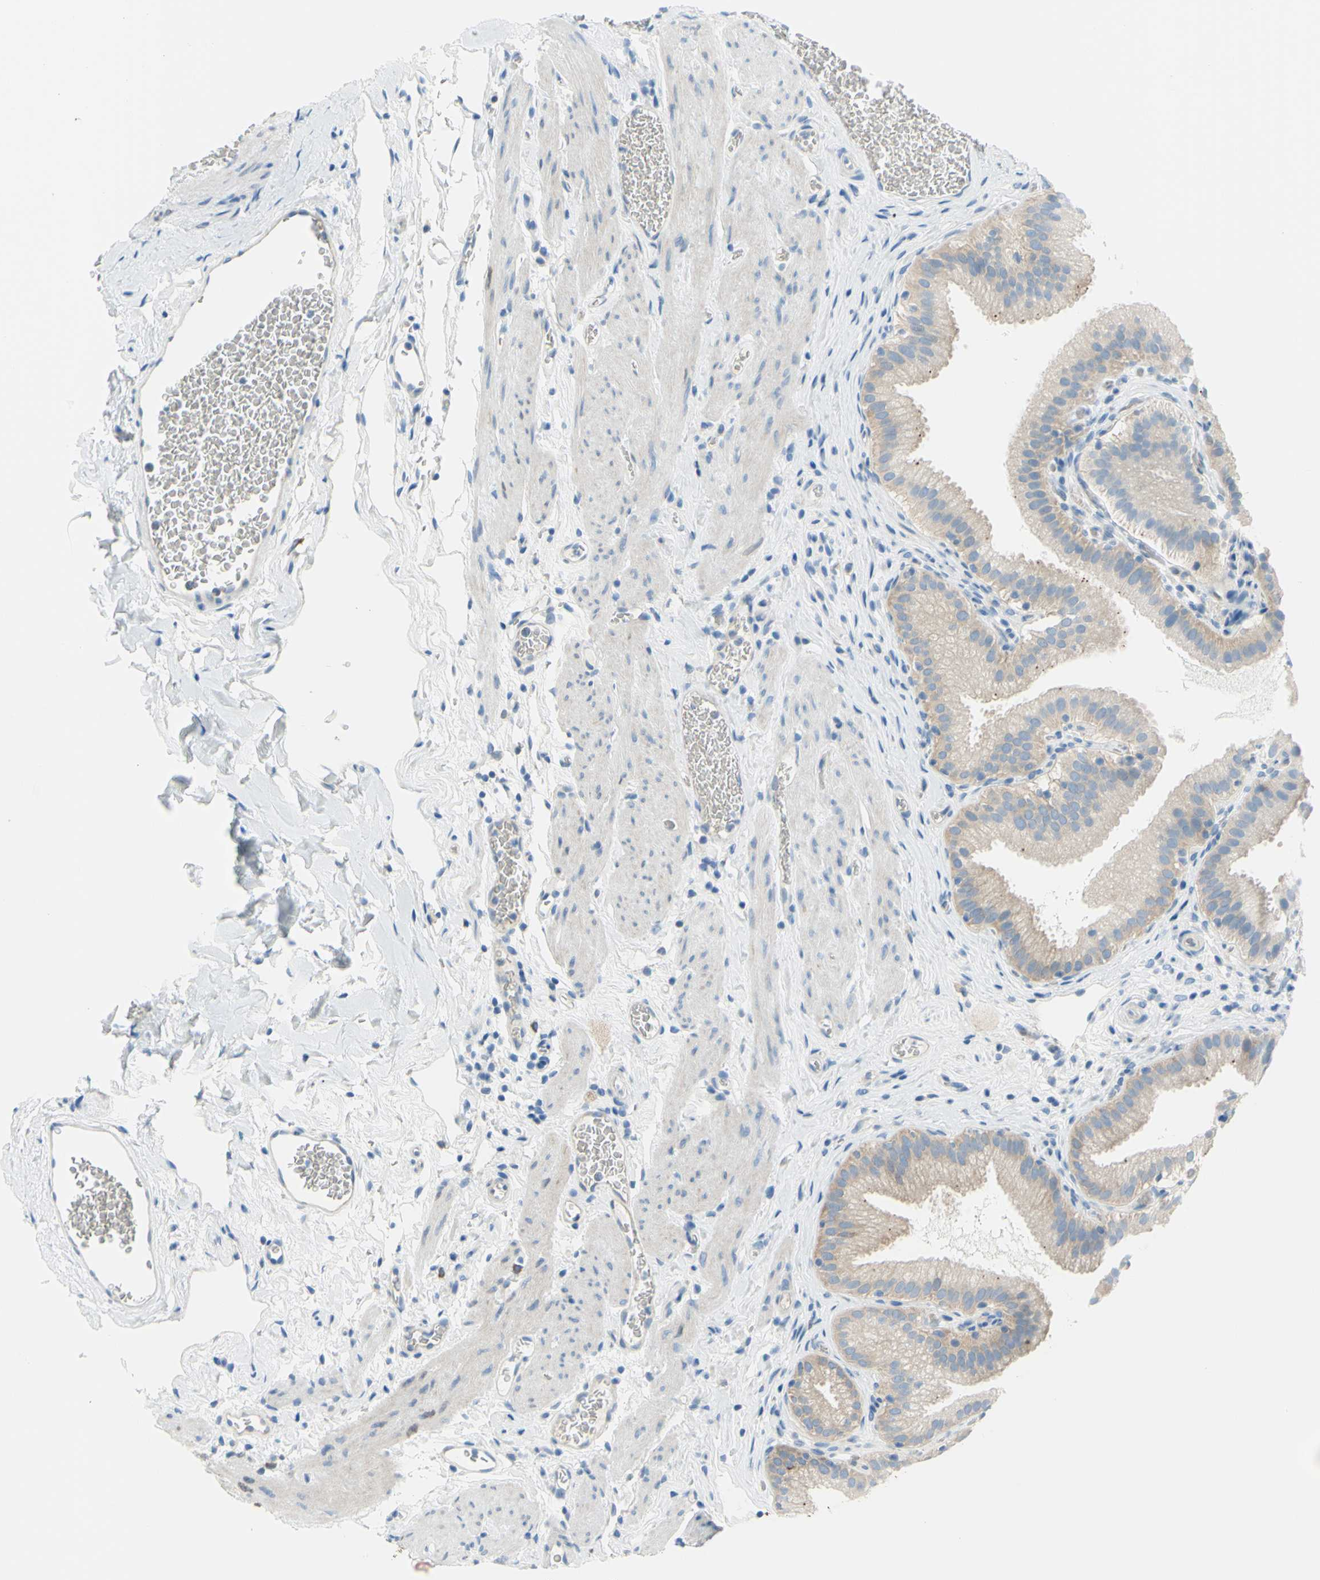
{"staining": {"intensity": "weak", "quantity": ">75%", "location": "cytoplasmic/membranous"}, "tissue": "gallbladder", "cell_type": "Glandular cells", "image_type": "normal", "snomed": [{"axis": "morphology", "description": "Normal tissue, NOS"}, {"axis": "topography", "description": "Gallbladder"}], "caption": "Immunohistochemical staining of normal gallbladder exhibits >75% levels of weak cytoplasmic/membranous protein staining in approximately >75% of glandular cells.", "gene": "FRMD4B", "patient": {"sex": "male", "age": 54}}